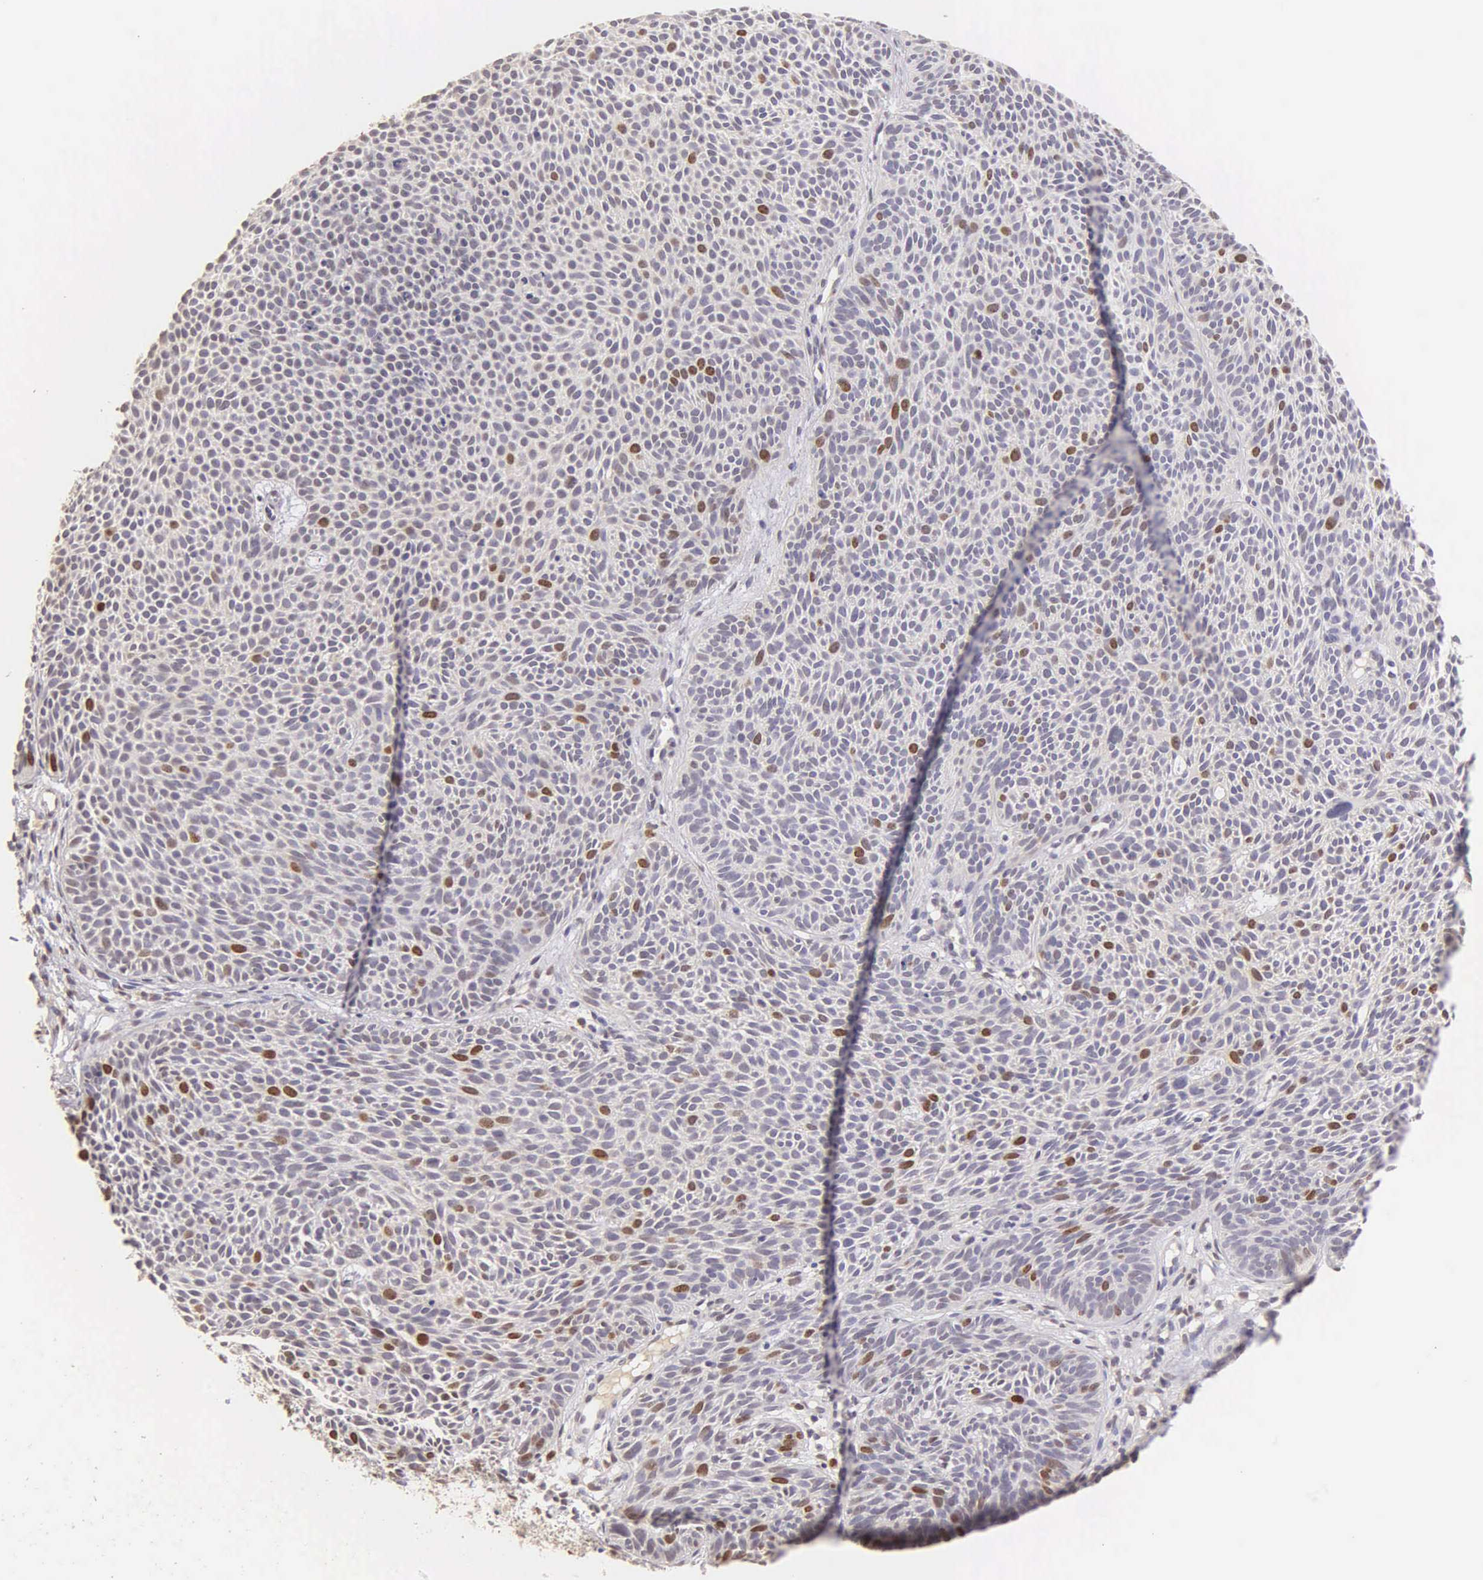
{"staining": {"intensity": "moderate", "quantity": "<25%", "location": "nuclear"}, "tissue": "skin cancer", "cell_type": "Tumor cells", "image_type": "cancer", "snomed": [{"axis": "morphology", "description": "Basal cell carcinoma"}, {"axis": "topography", "description": "Skin"}], "caption": "Skin cancer stained with IHC reveals moderate nuclear positivity in approximately <25% of tumor cells.", "gene": "MKI67", "patient": {"sex": "male", "age": 84}}